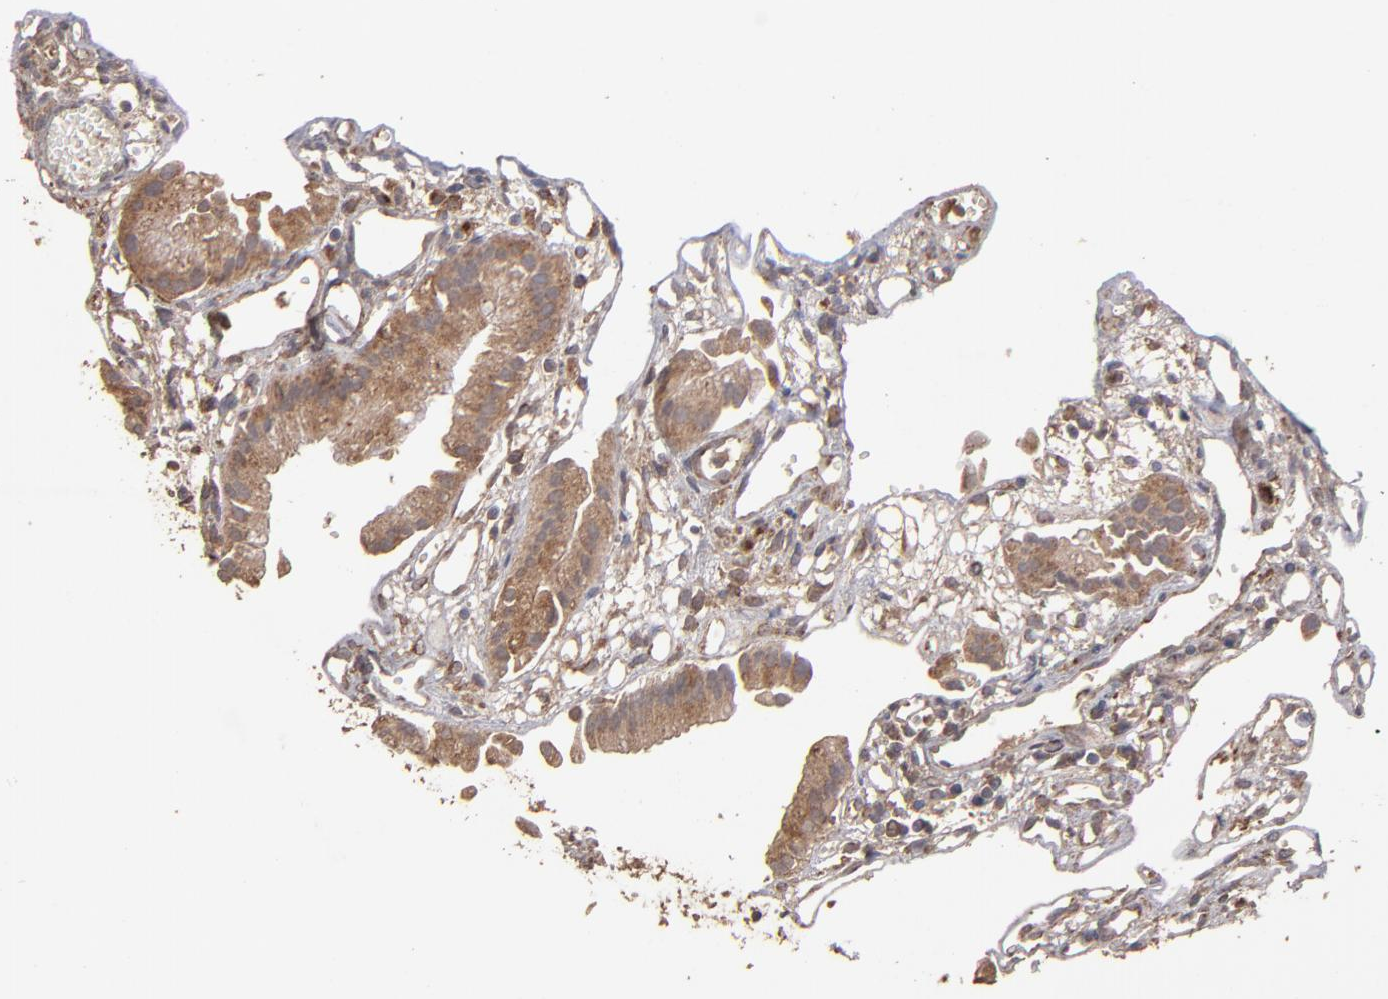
{"staining": {"intensity": "moderate", "quantity": ">75%", "location": "cytoplasmic/membranous"}, "tissue": "gallbladder", "cell_type": "Glandular cells", "image_type": "normal", "snomed": [{"axis": "morphology", "description": "Normal tissue, NOS"}, {"axis": "topography", "description": "Gallbladder"}], "caption": "IHC (DAB (3,3'-diaminobenzidine)) staining of unremarkable gallbladder reveals moderate cytoplasmic/membranous protein positivity in about >75% of glandular cells. IHC stains the protein in brown and the nuclei are stained blue.", "gene": "MMP2", "patient": {"sex": "male", "age": 65}}